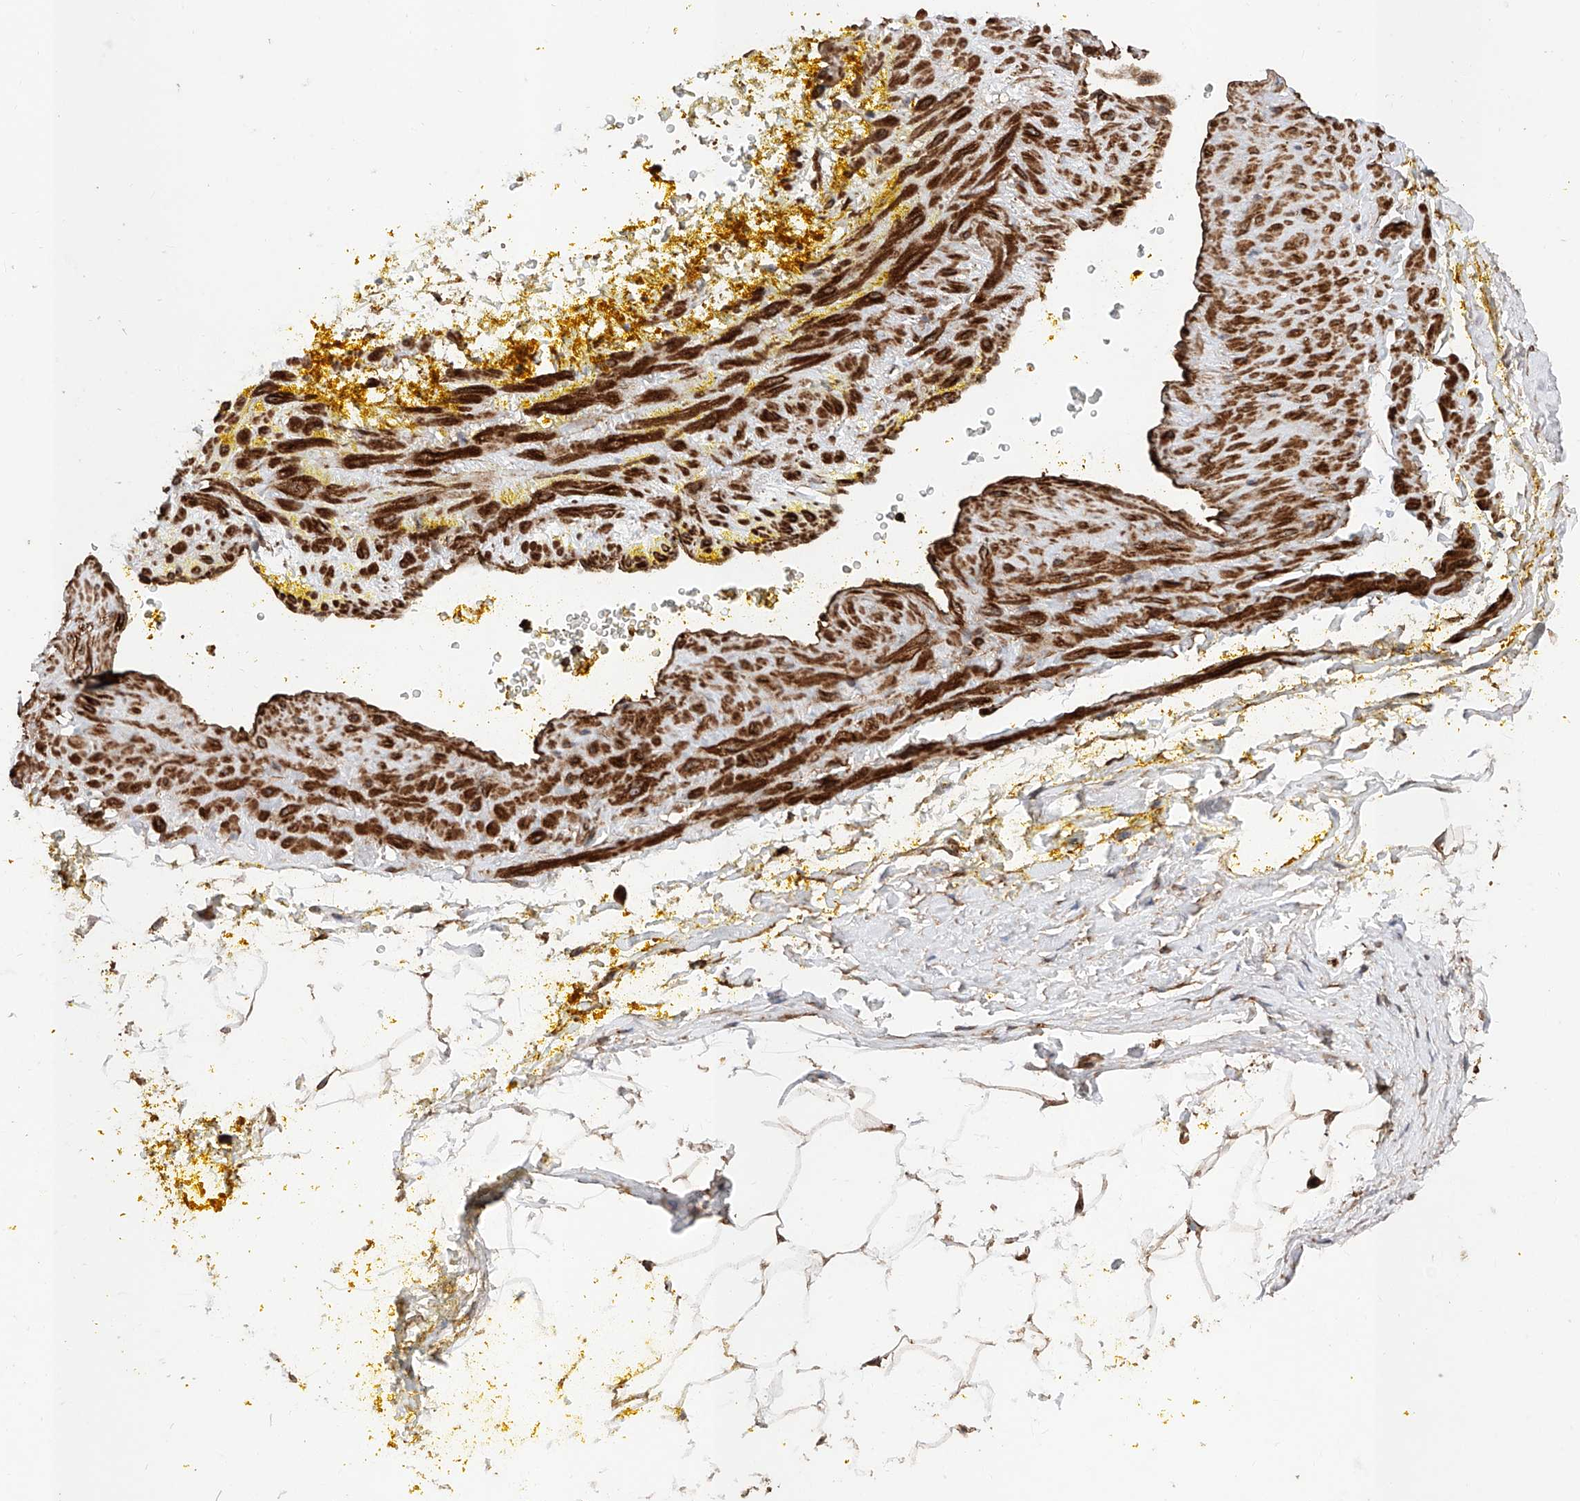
{"staining": {"intensity": "moderate", "quantity": ">75%", "location": "cytoplasmic/membranous"}, "tissue": "adipose tissue", "cell_type": "Adipocytes", "image_type": "normal", "snomed": [{"axis": "morphology", "description": "Normal tissue, NOS"}, {"axis": "morphology", "description": "Adenocarcinoma, Low grade"}, {"axis": "topography", "description": "Prostate"}, {"axis": "topography", "description": "Peripheral nerve tissue"}], "caption": "An immunohistochemistry photomicrograph of benign tissue is shown. Protein staining in brown labels moderate cytoplasmic/membranous positivity in adipose tissue within adipocytes.", "gene": "PISD", "patient": {"sex": "male", "age": 63}}